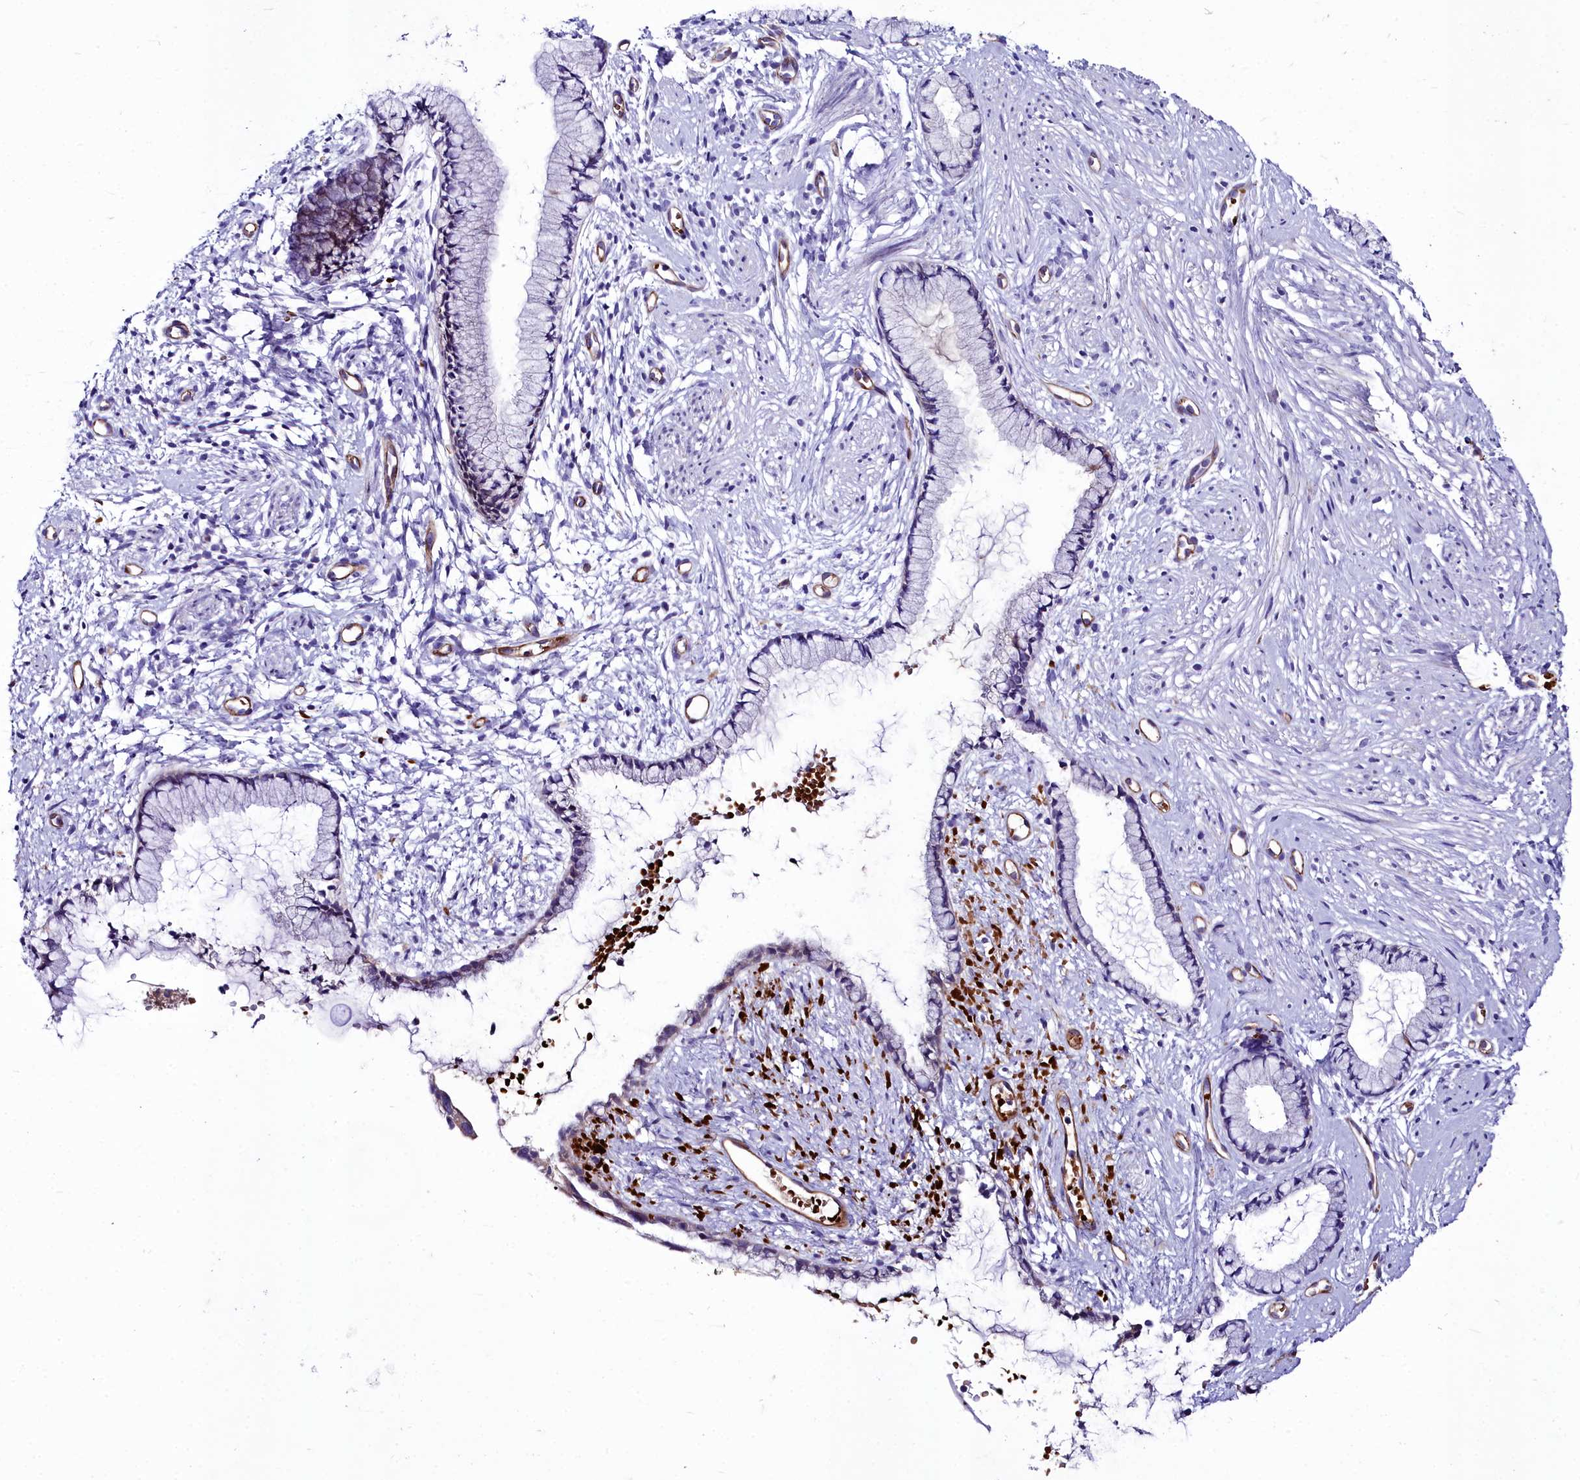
{"staining": {"intensity": "negative", "quantity": "none", "location": "none"}, "tissue": "cervix", "cell_type": "Glandular cells", "image_type": "normal", "snomed": [{"axis": "morphology", "description": "Normal tissue, NOS"}, {"axis": "topography", "description": "Cervix"}], "caption": "Glandular cells show no significant protein staining in normal cervix. The staining was performed using DAB (3,3'-diaminobenzidine) to visualize the protein expression in brown, while the nuclei were stained in blue with hematoxylin (Magnification: 20x).", "gene": "CYP4F11", "patient": {"sex": "female", "age": 57}}